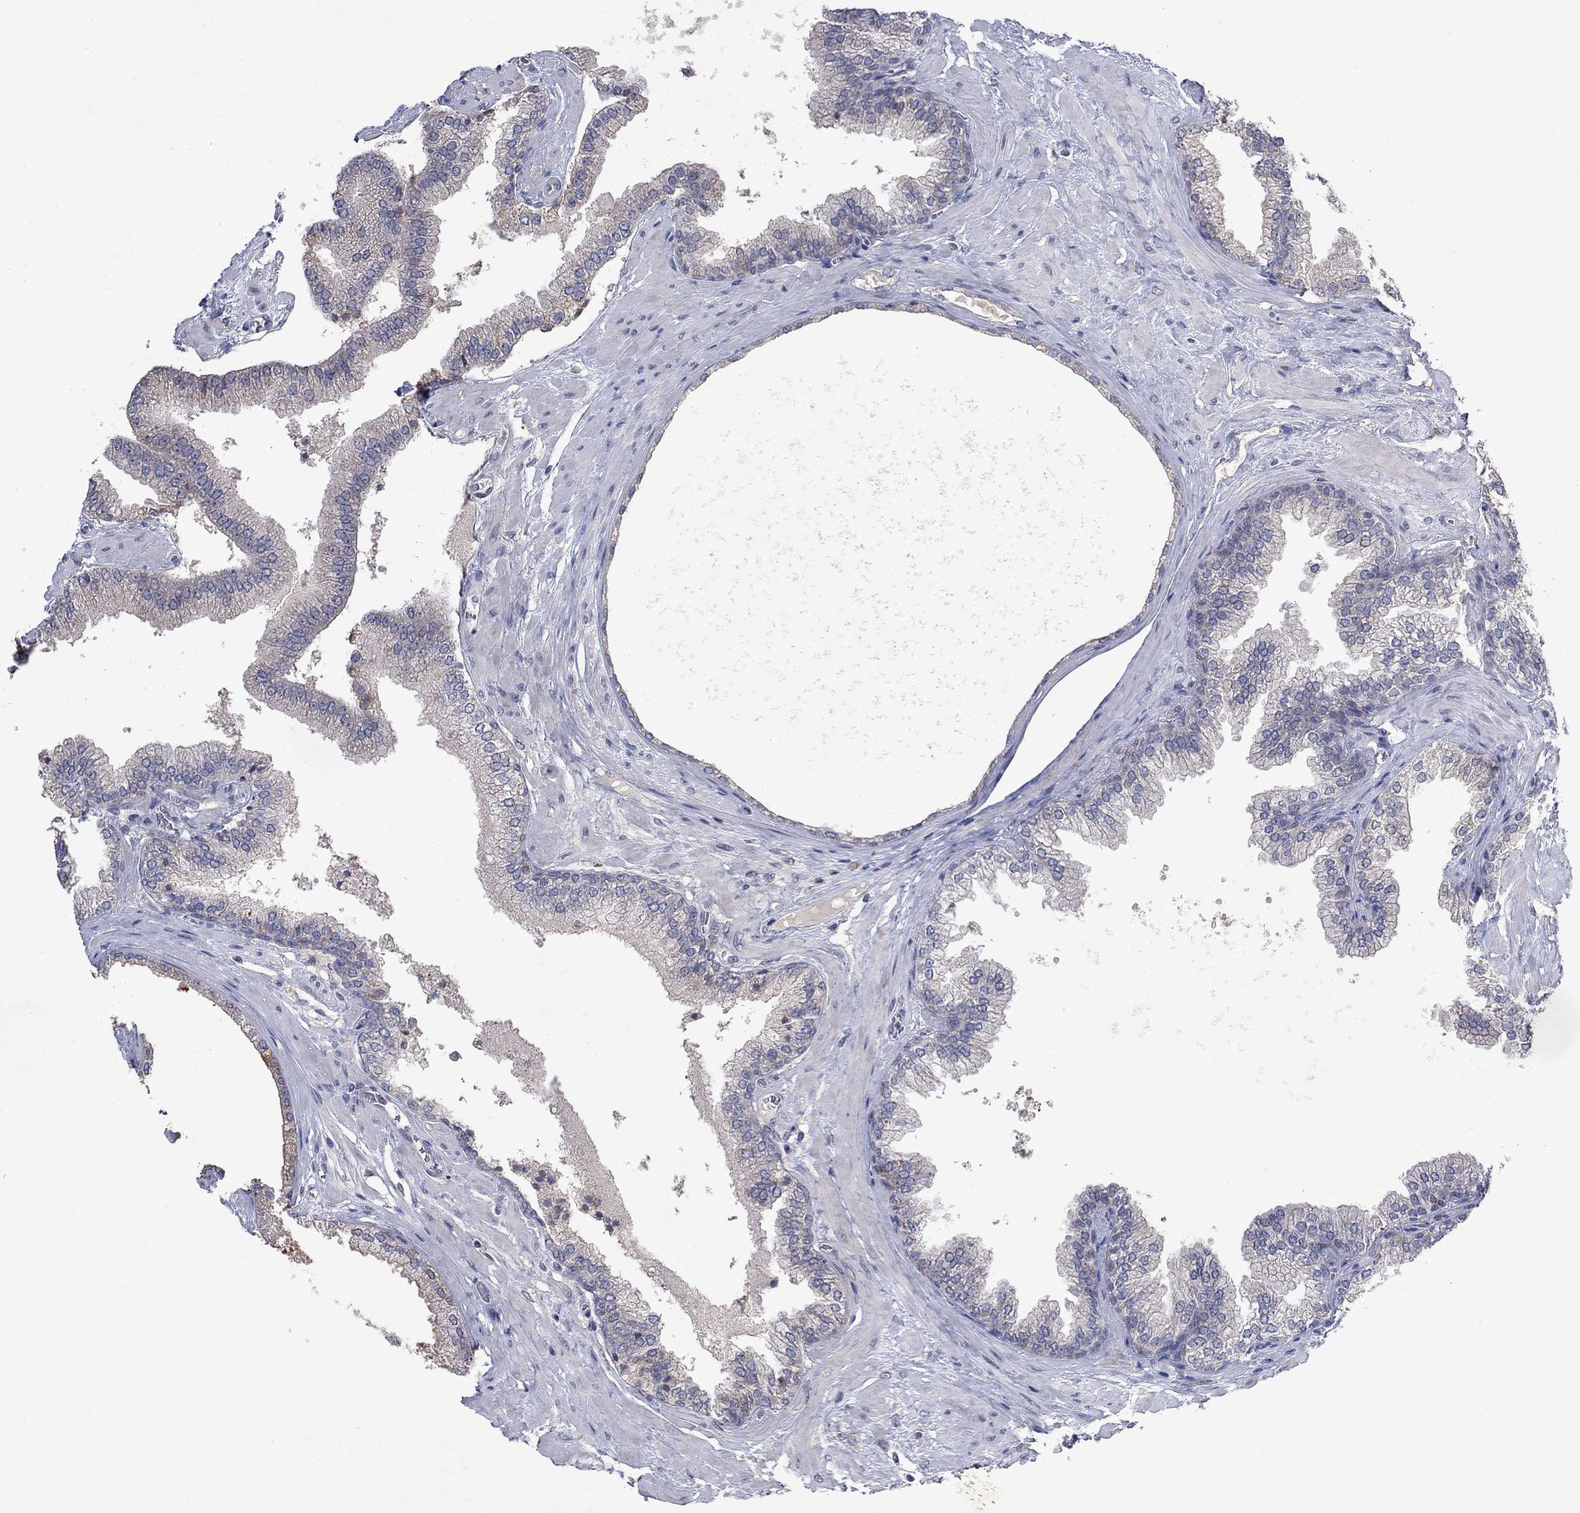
{"staining": {"intensity": "negative", "quantity": "none", "location": "none"}, "tissue": "prostate cancer", "cell_type": "Tumor cells", "image_type": "cancer", "snomed": [{"axis": "morphology", "description": "Adenocarcinoma, Low grade"}, {"axis": "topography", "description": "Prostate"}], "caption": "Immunohistochemistry (IHC) photomicrograph of neoplastic tissue: human prostate cancer (low-grade adenocarcinoma) stained with DAB exhibits no significant protein expression in tumor cells.", "gene": "TMEM97", "patient": {"sex": "male", "age": 72}}